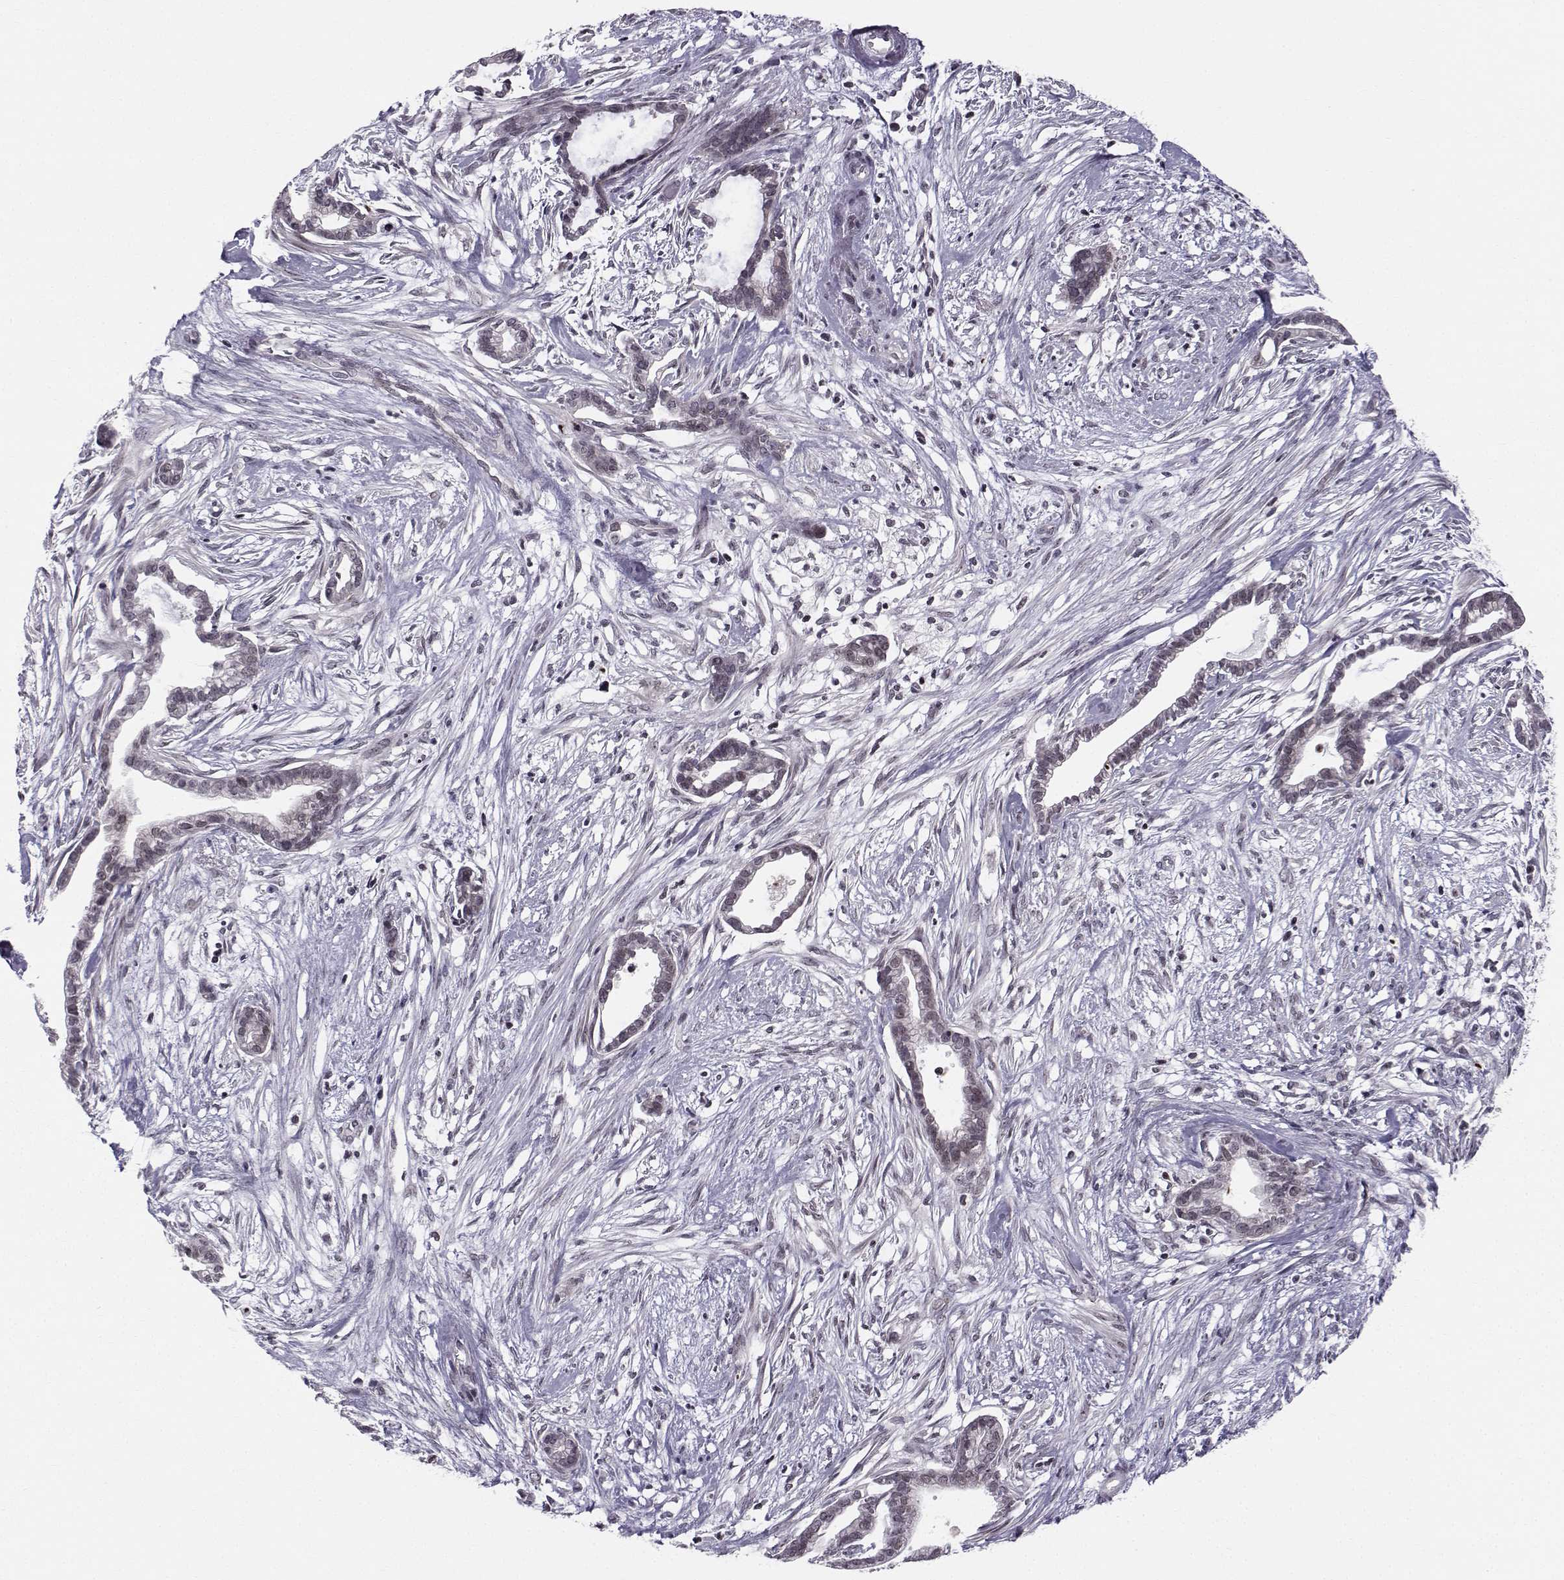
{"staining": {"intensity": "negative", "quantity": "none", "location": "none"}, "tissue": "cervical cancer", "cell_type": "Tumor cells", "image_type": "cancer", "snomed": [{"axis": "morphology", "description": "Adenocarcinoma, NOS"}, {"axis": "topography", "description": "Cervix"}], "caption": "IHC image of human cervical adenocarcinoma stained for a protein (brown), which displays no positivity in tumor cells.", "gene": "MARCHF4", "patient": {"sex": "female", "age": 62}}